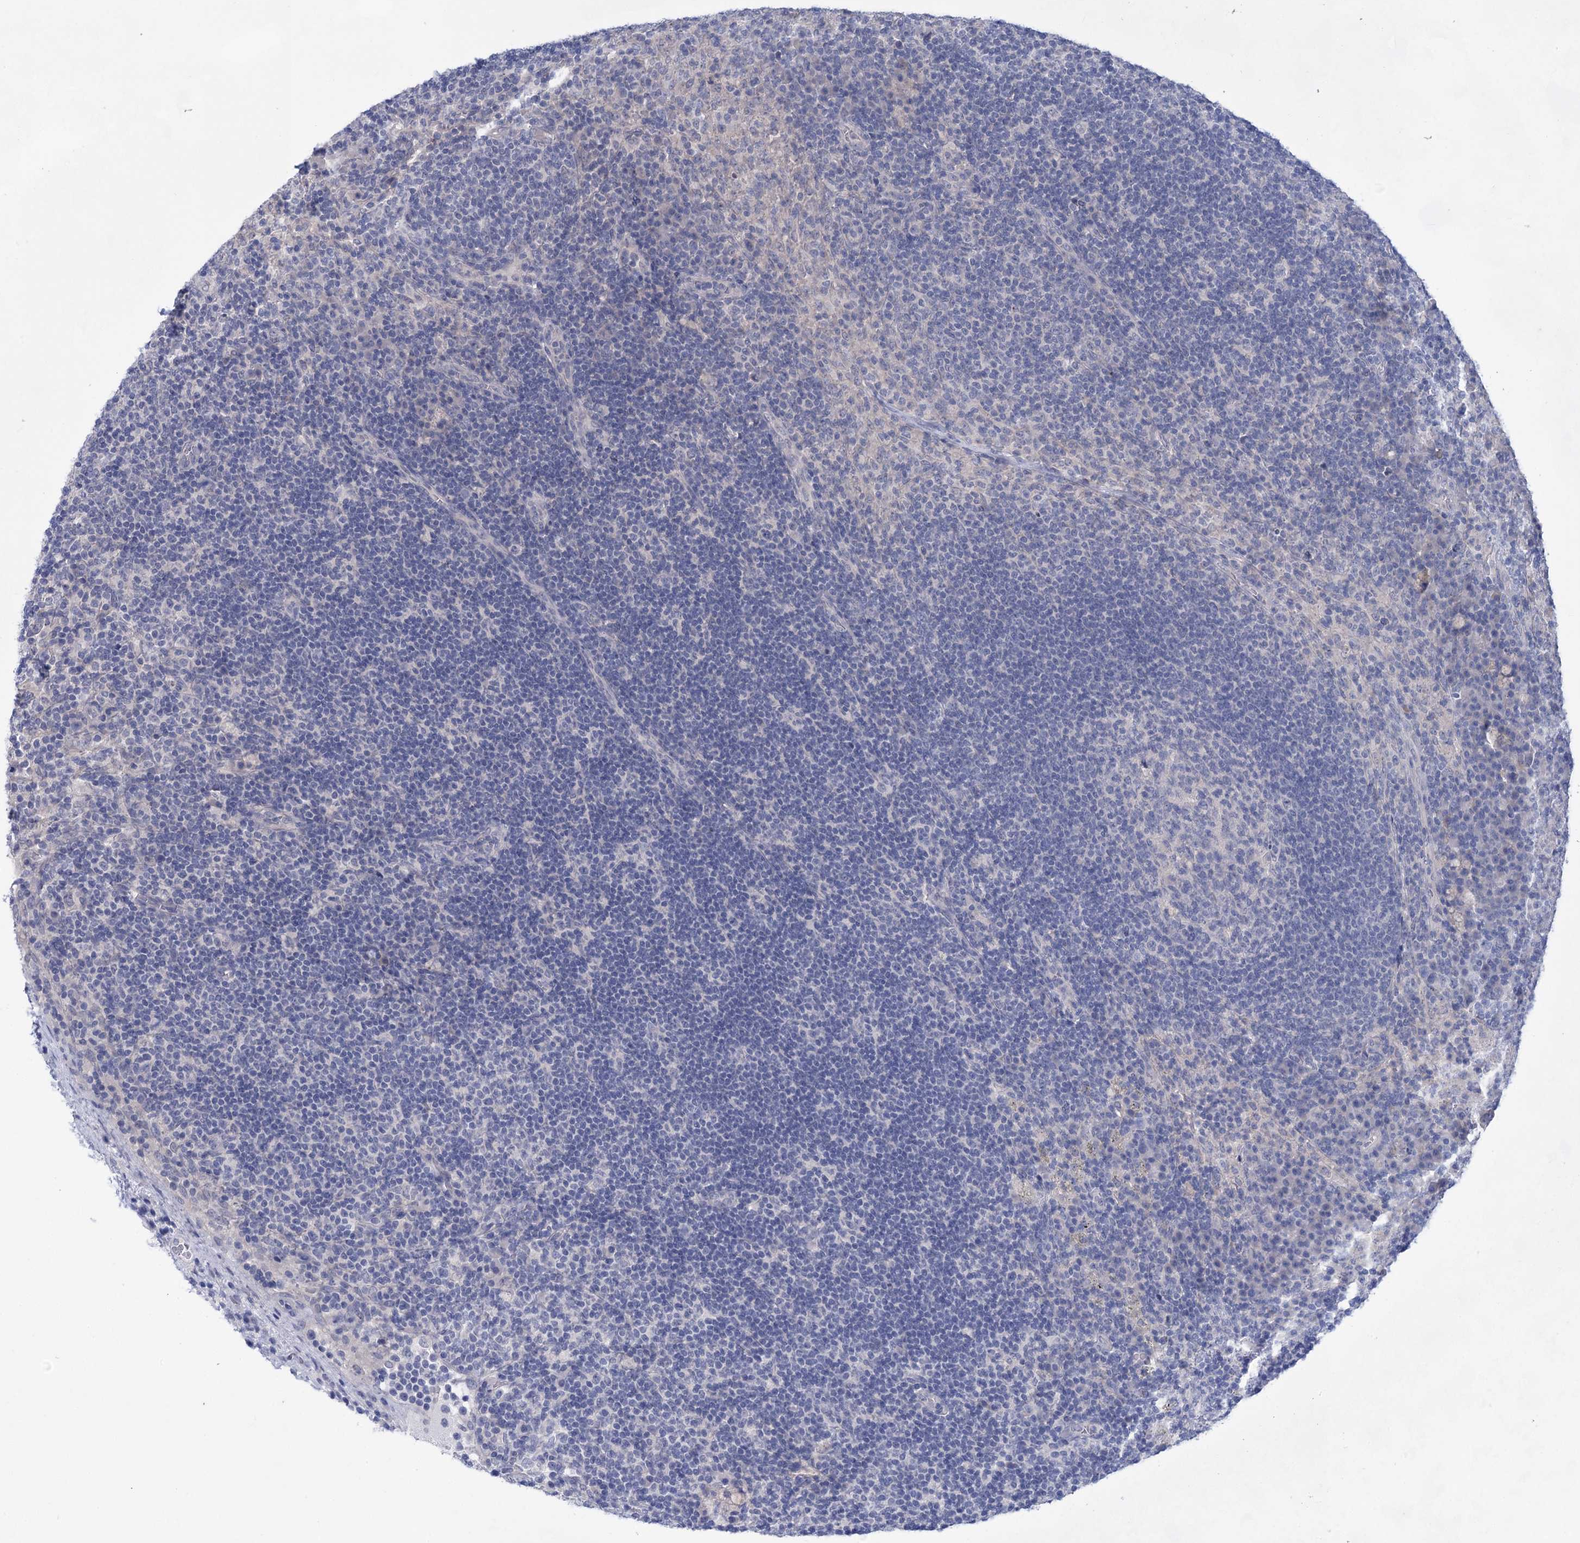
{"staining": {"intensity": "negative", "quantity": "none", "location": "none"}, "tissue": "lymph node", "cell_type": "Germinal center cells", "image_type": "normal", "snomed": [{"axis": "morphology", "description": "Normal tissue, NOS"}, {"axis": "topography", "description": "Lymph node"}], "caption": "Immunohistochemistry of benign lymph node shows no positivity in germinal center cells.", "gene": "LALBA", "patient": {"sex": "female", "age": 70}}